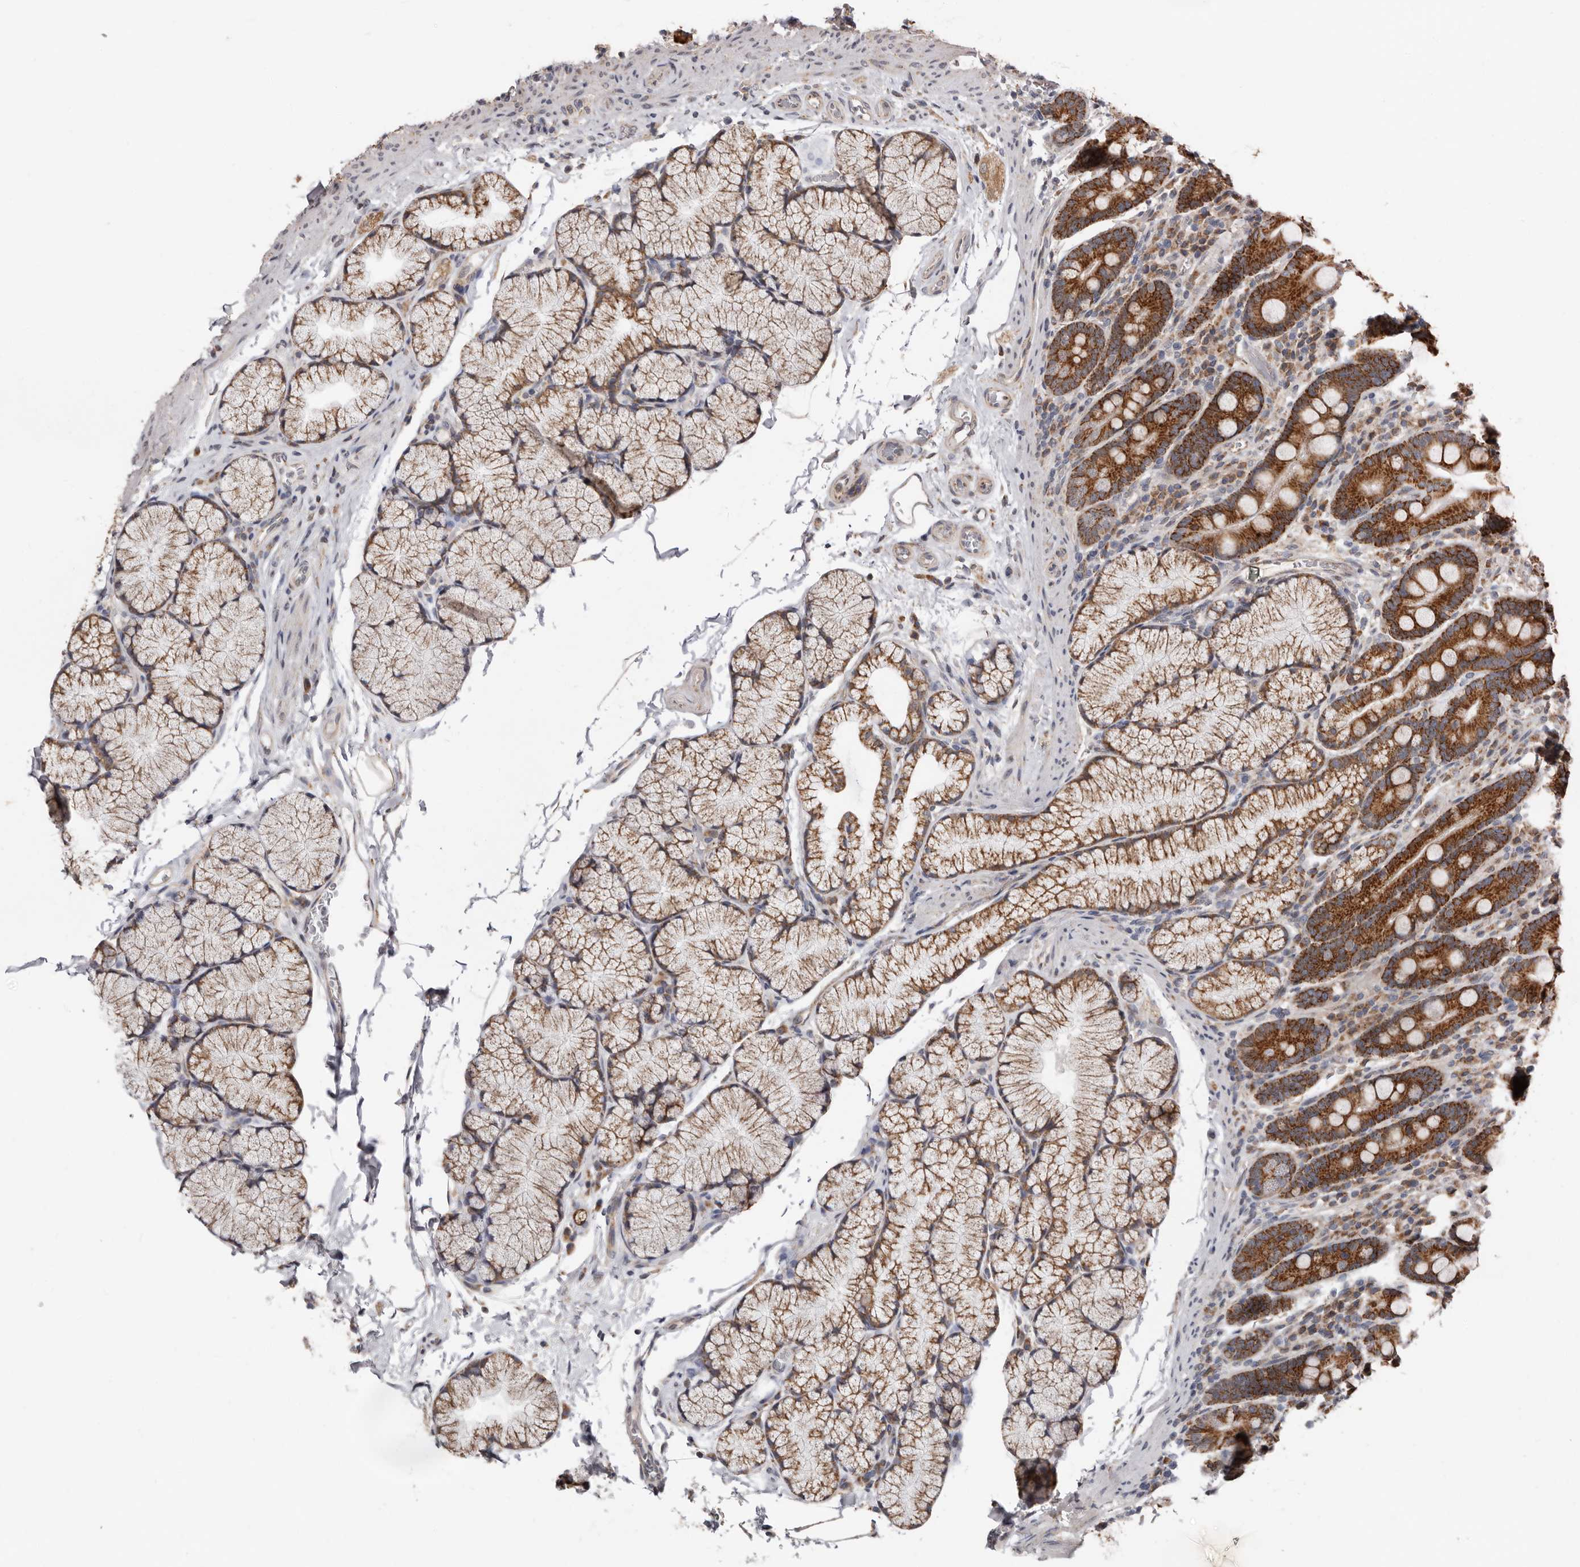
{"staining": {"intensity": "strong", "quantity": ">75%", "location": "cytoplasmic/membranous"}, "tissue": "duodenum", "cell_type": "Glandular cells", "image_type": "normal", "snomed": [{"axis": "morphology", "description": "Normal tissue, NOS"}, {"axis": "topography", "description": "Duodenum"}], "caption": "Glandular cells exhibit high levels of strong cytoplasmic/membranous expression in approximately >75% of cells in benign duodenum. The staining was performed using DAB (3,3'-diaminobenzidine) to visualize the protein expression in brown, while the nuclei were stained in blue with hematoxylin (Magnification: 20x).", "gene": "MRPL18", "patient": {"sex": "male", "age": 35}}